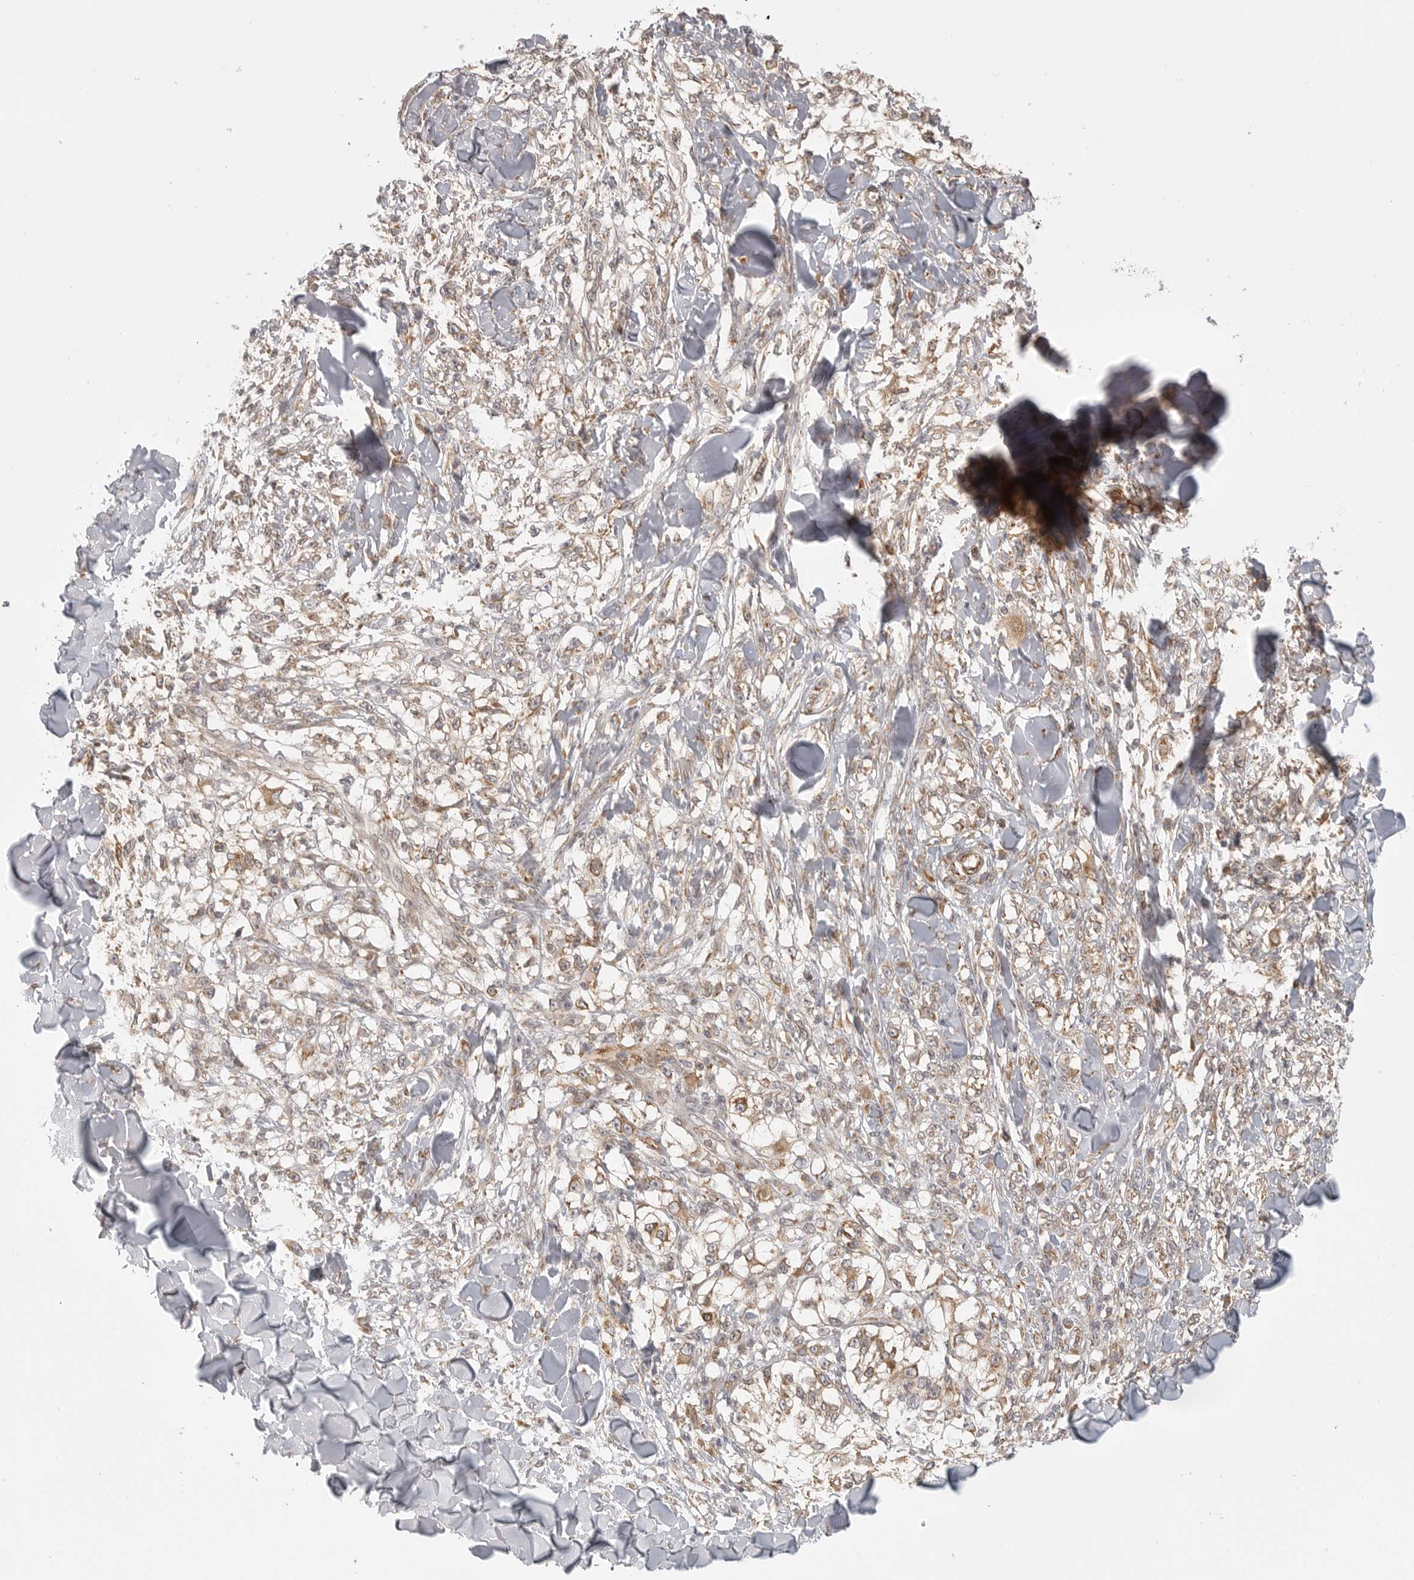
{"staining": {"intensity": "moderate", "quantity": ">75%", "location": "cytoplasmic/membranous"}, "tissue": "melanoma", "cell_type": "Tumor cells", "image_type": "cancer", "snomed": [{"axis": "morphology", "description": "Malignant melanoma, NOS"}, {"axis": "topography", "description": "Skin of head"}], "caption": "Tumor cells show moderate cytoplasmic/membranous expression in about >75% of cells in melanoma.", "gene": "CERS2", "patient": {"sex": "male", "age": 83}}